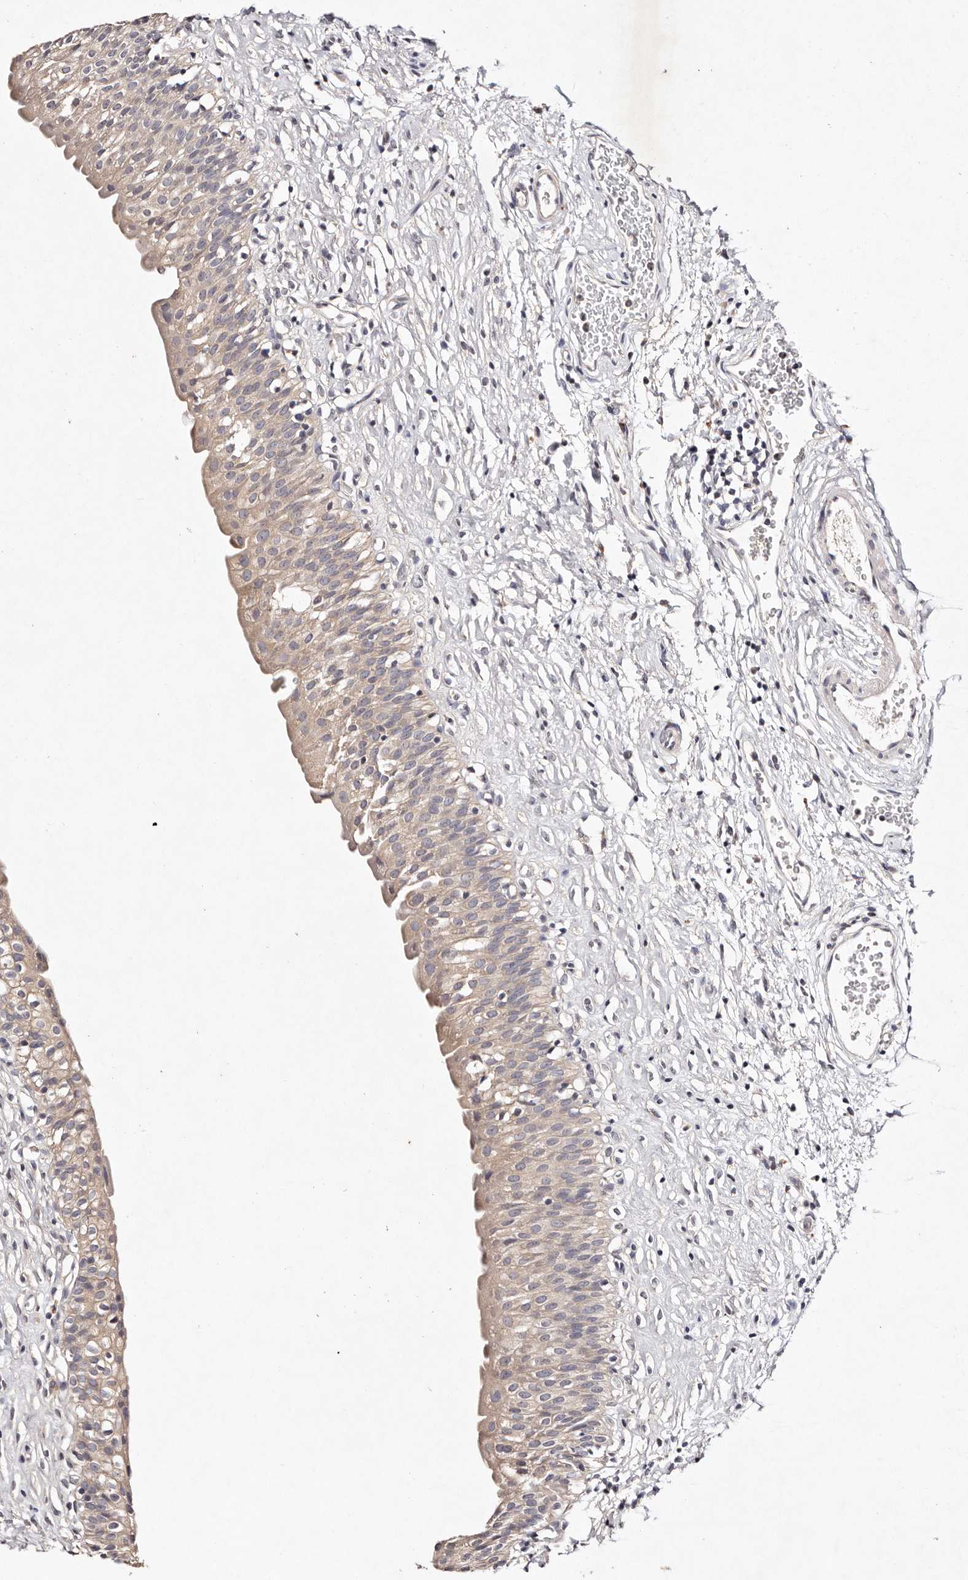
{"staining": {"intensity": "weak", "quantity": ">75%", "location": "cytoplasmic/membranous"}, "tissue": "urinary bladder", "cell_type": "Urothelial cells", "image_type": "normal", "snomed": [{"axis": "morphology", "description": "Normal tissue, NOS"}, {"axis": "topography", "description": "Urinary bladder"}], "caption": "Human urinary bladder stained for a protein (brown) reveals weak cytoplasmic/membranous positive expression in about >75% of urothelial cells.", "gene": "TSC2", "patient": {"sex": "male", "age": 51}}